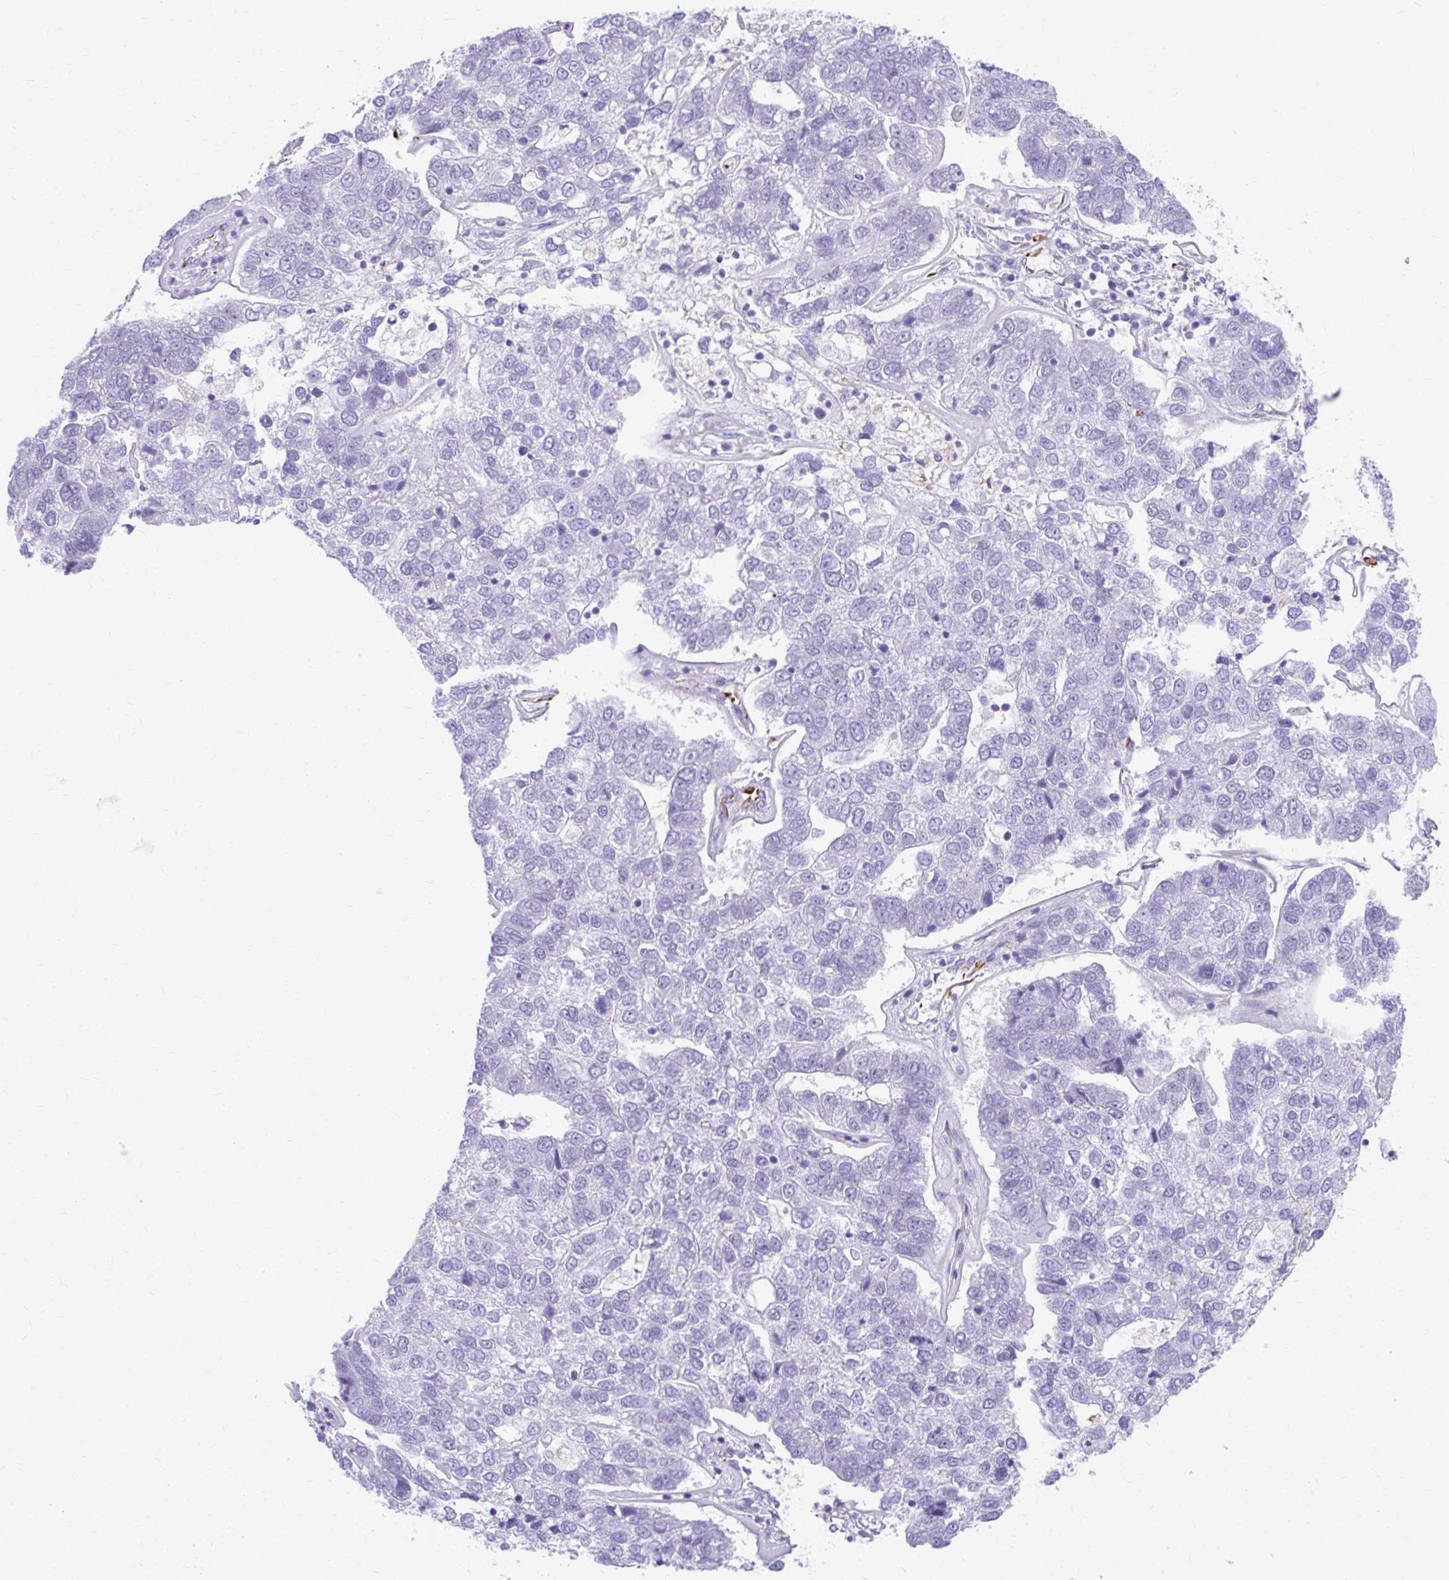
{"staining": {"intensity": "negative", "quantity": "none", "location": "none"}, "tissue": "pancreatic cancer", "cell_type": "Tumor cells", "image_type": "cancer", "snomed": [{"axis": "morphology", "description": "Adenocarcinoma, NOS"}, {"axis": "topography", "description": "Pancreas"}], "caption": "Human pancreatic adenocarcinoma stained for a protein using immunohistochemistry (IHC) exhibits no positivity in tumor cells.", "gene": "ZNF699", "patient": {"sex": "female", "age": 61}}